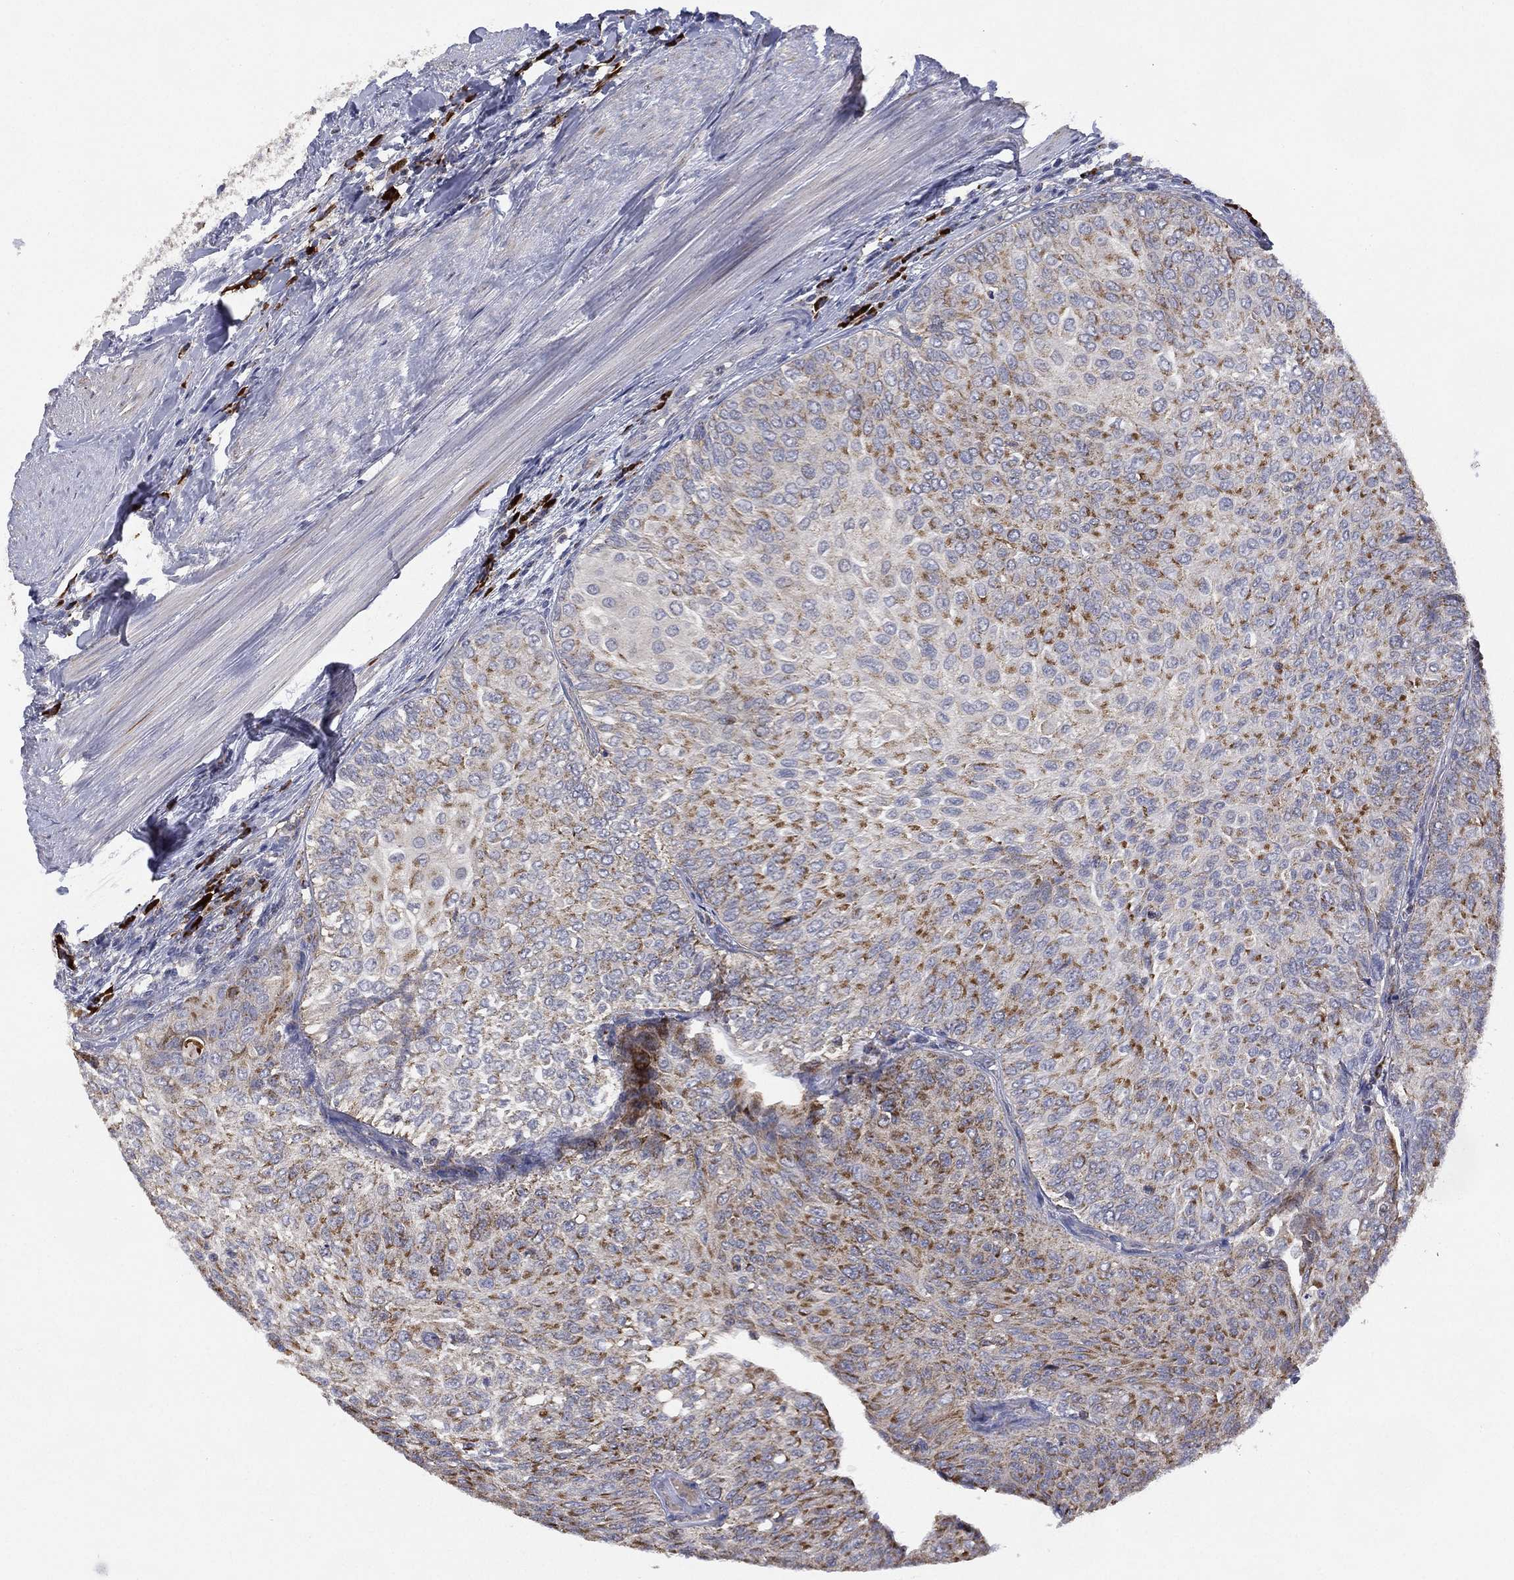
{"staining": {"intensity": "moderate", "quantity": "25%-75%", "location": "cytoplasmic/membranous"}, "tissue": "urothelial cancer", "cell_type": "Tumor cells", "image_type": "cancer", "snomed": [{"axis": "morphology", "description": "Urothelial carcinoma, Low grade"}, {"axis": "topography", "description": "Ureter, NOS"}, {"axis": "topography", "description": "Urinary bladder"}], "caption": "High-power microscopy captured an immunohistochemistry (IHC) image of urothelial cancer, revealing moderate cytoplasmic/membranous positivity in approximately 25%-75% of tumor cells.", "gene": "PPP2R5A", "patient": {"sex": "male", "age": 78}}